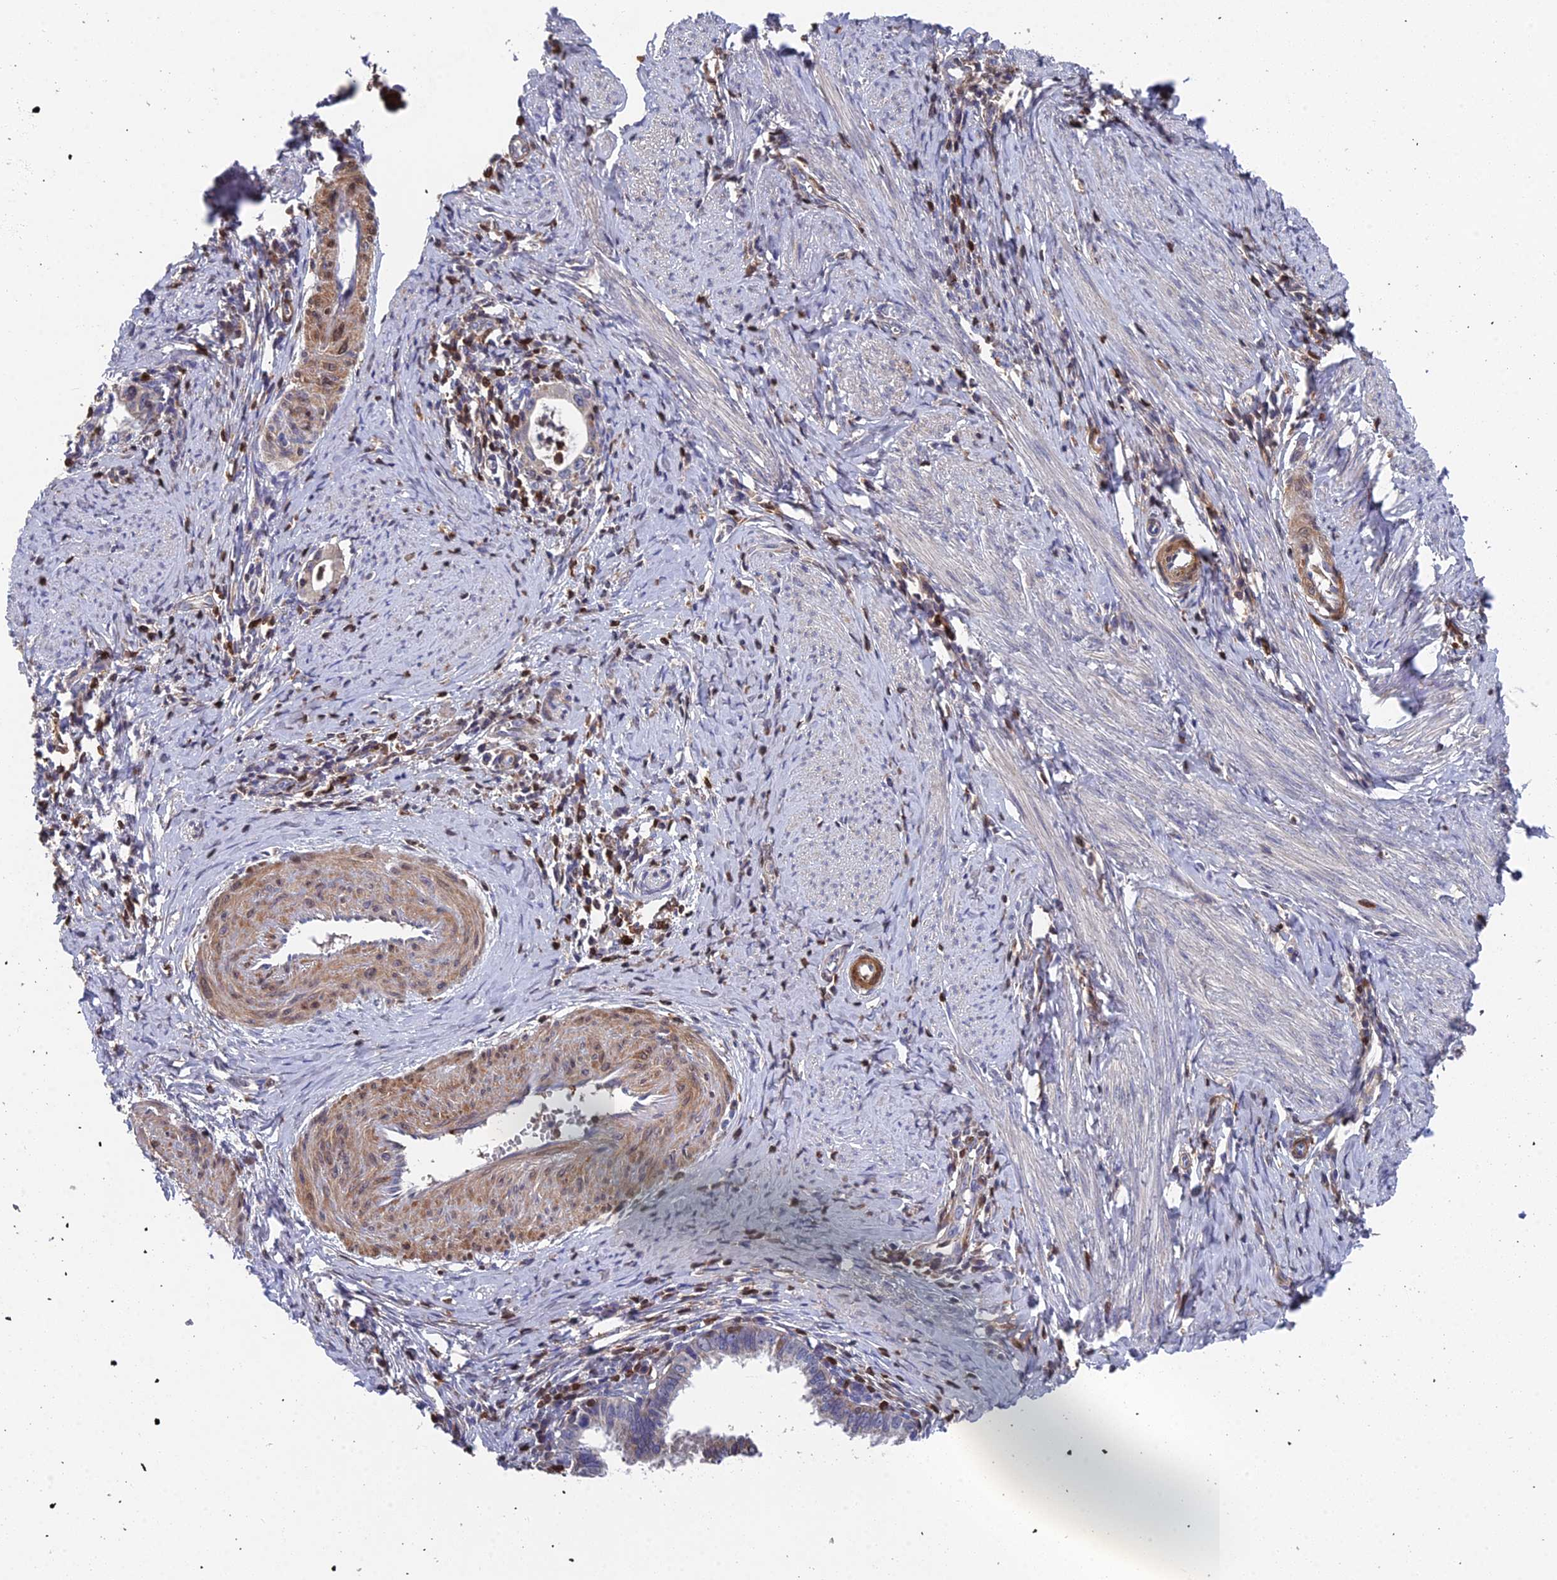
{"staining": {"intensity": "weak", "quantity": "25%-75%", "location": "cytoplasmic/membranous"}, "tissue": "cervical cancer", "cell_type": "Tumor cells", "image_type": "cancer", "snomed": [{"axis": "morphology", "description": "Adenocarcinoma, NOS"}, {"axis": "topography", "description": "Cervix"}], "caption": "Weak cytoplasmic/membranous protein expression is identified in approximately 25%-75% of tumor cells in cervical cancer (adenocarcinoma).", "gene": "GALK2", "patient": {"sex": "female", "age": 36}}